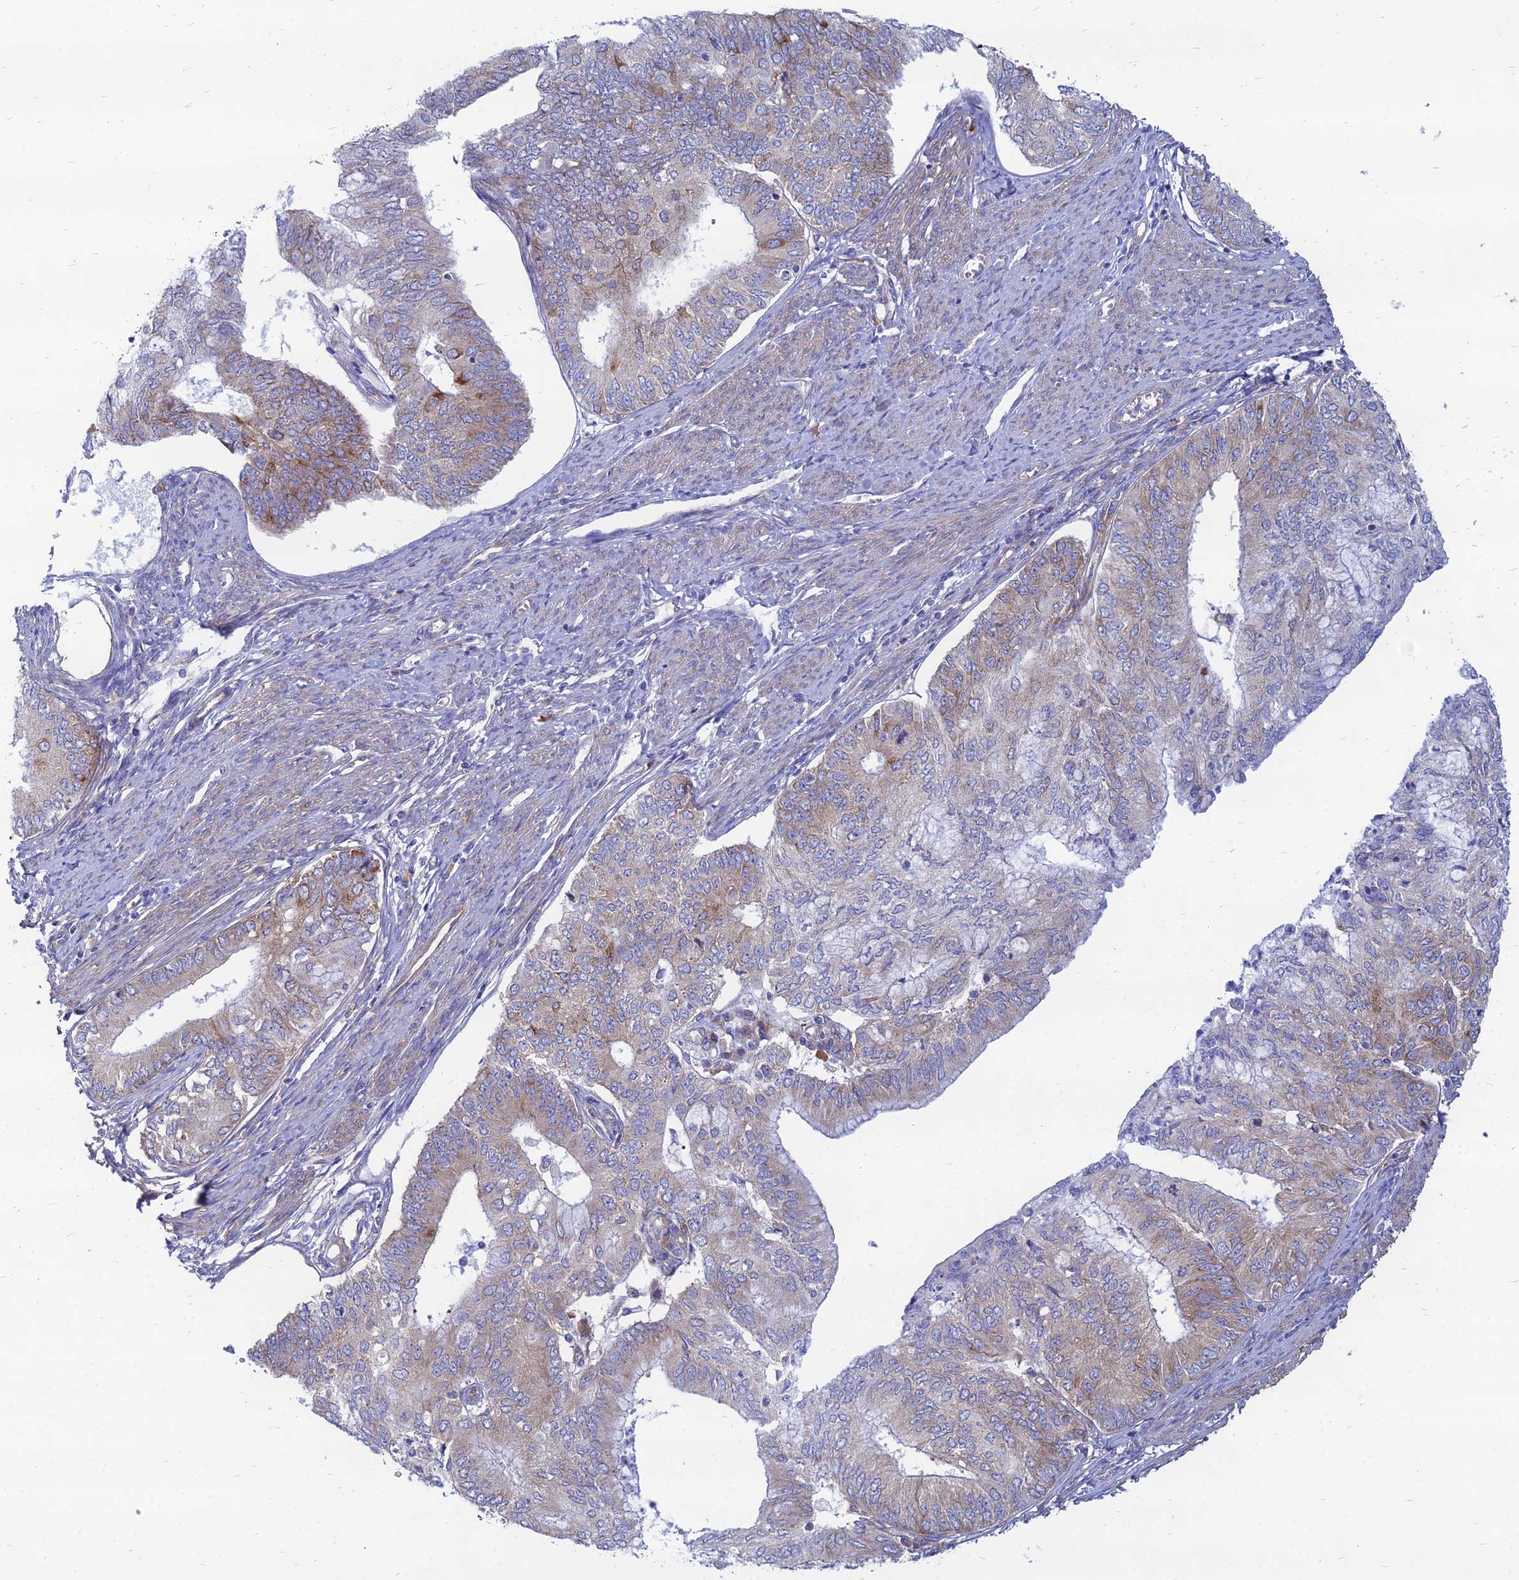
{"staining": {"intensity": "moderate", "quantity": "<25%", "location": "cytoplasmic/membranous"}, "tissue": "endometrial cancer", "cell_type": "Tumor cells", "image_type": "cancer", "snomed": [{"axis": "morphology", "description": "Adenocarcinoma, NOS"}, {"axis": "topography", "description": "Endometrium"}], "caption": "A high-resolution photomicrograph shows IHC staining of endometrial cancer, which exhibits moderate cytoplasmic/membranous staining in about <25% of tumor cells.", "gene": "TXLNA", "patient": {"sex": "female", "age": 68}}